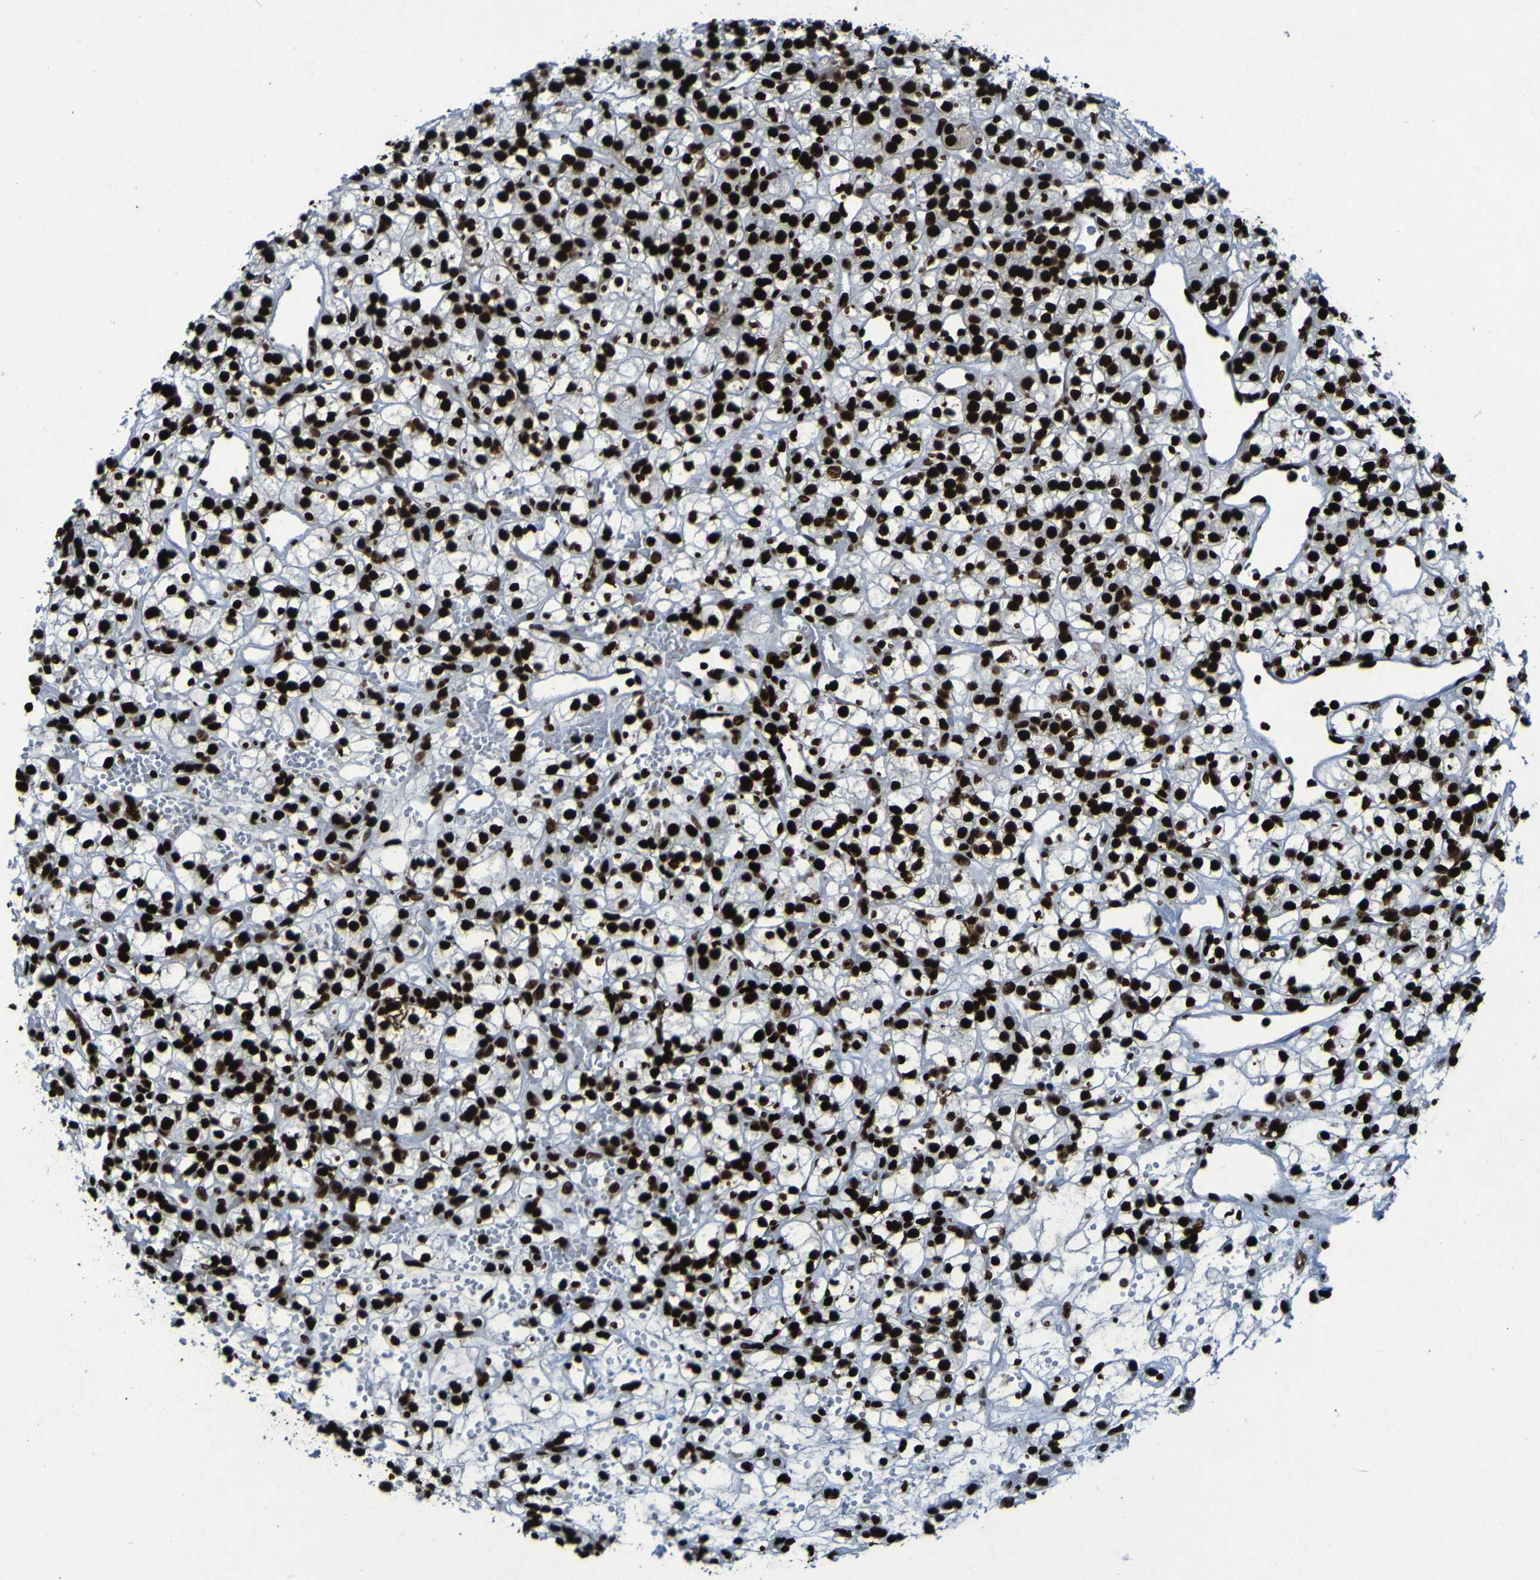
{"staining": {"intensity": "strong", "quantity": ">75%", "location": "nuclear"}, "tissue": "renal cancer", "cell_type": "Tumor cells", "image_type": "cancer", "snomed": [{"axis": "morphology", "description": "Adenocarcinoma, NOS"}, {"axis": "topography", "description": "Kidney"}], "caption": "IHC (DAB (3,3'-diaminobenzidine)) staining of adenocarcinoma (renal) displays strong nuclear protein staining in approximately >75% of tumor cells.", "gene": "NPM1", "patient": {"sex": "female", "age": 60}}